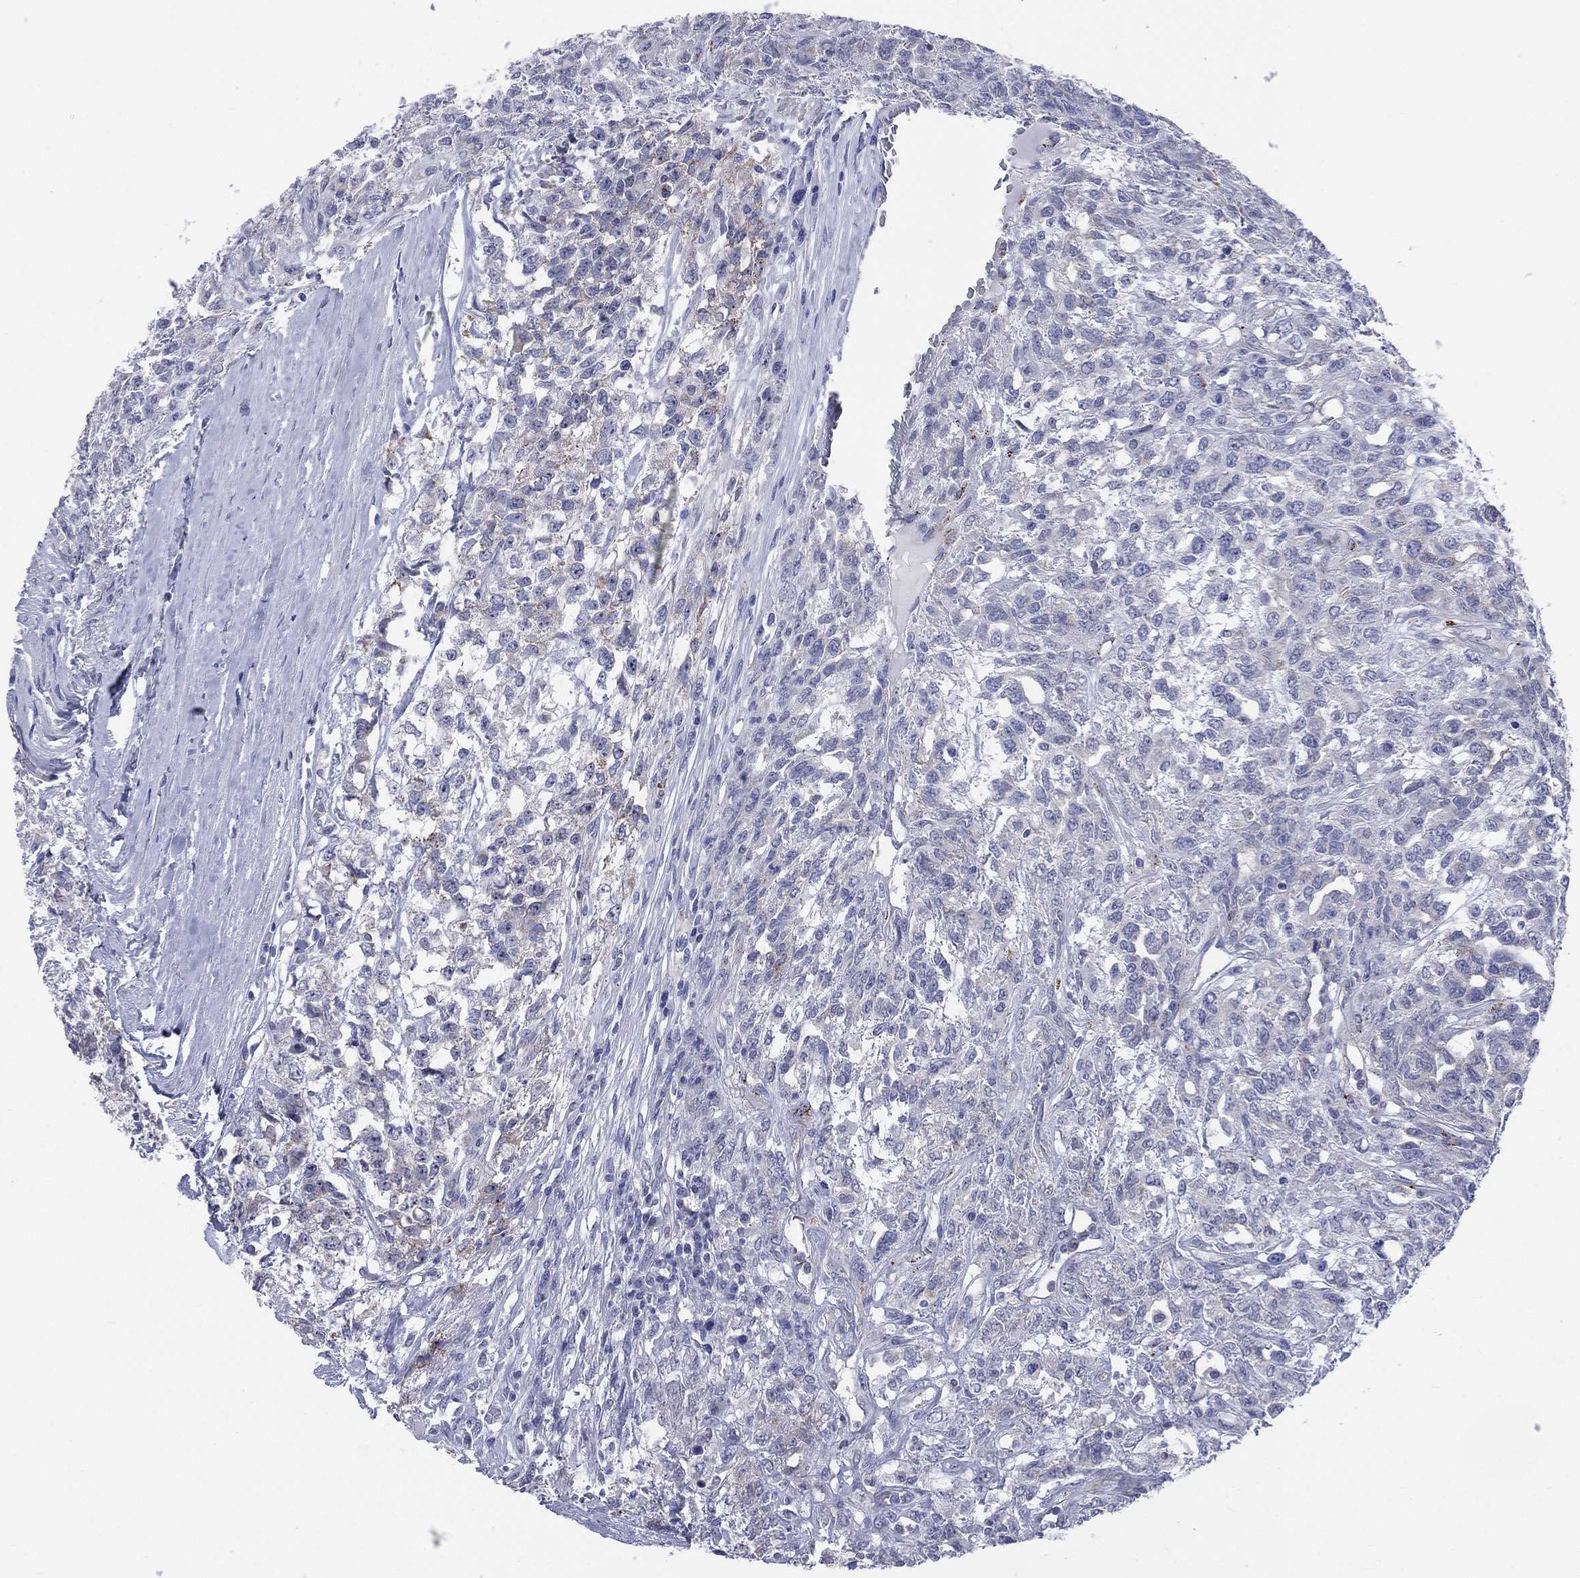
{"staining": {"intensity": "negative", "quantity": "none", "location": "none"}, "tissue": "testis cancer", "cell_type": "Tumor cells", "image_type": "cancer", "snomed": [{"axis": "morphology", "description": "Seminoma, NOS"}, {"axis": "topography", "description": "Testis"}], "caption": "Testis cancer (seminoma) stained for a protein using immunohistochemistry (IHC) exhibits no staining tumor cells.", "gene": "AKAP3", "patient": {"sex": "male", "age": 52}}